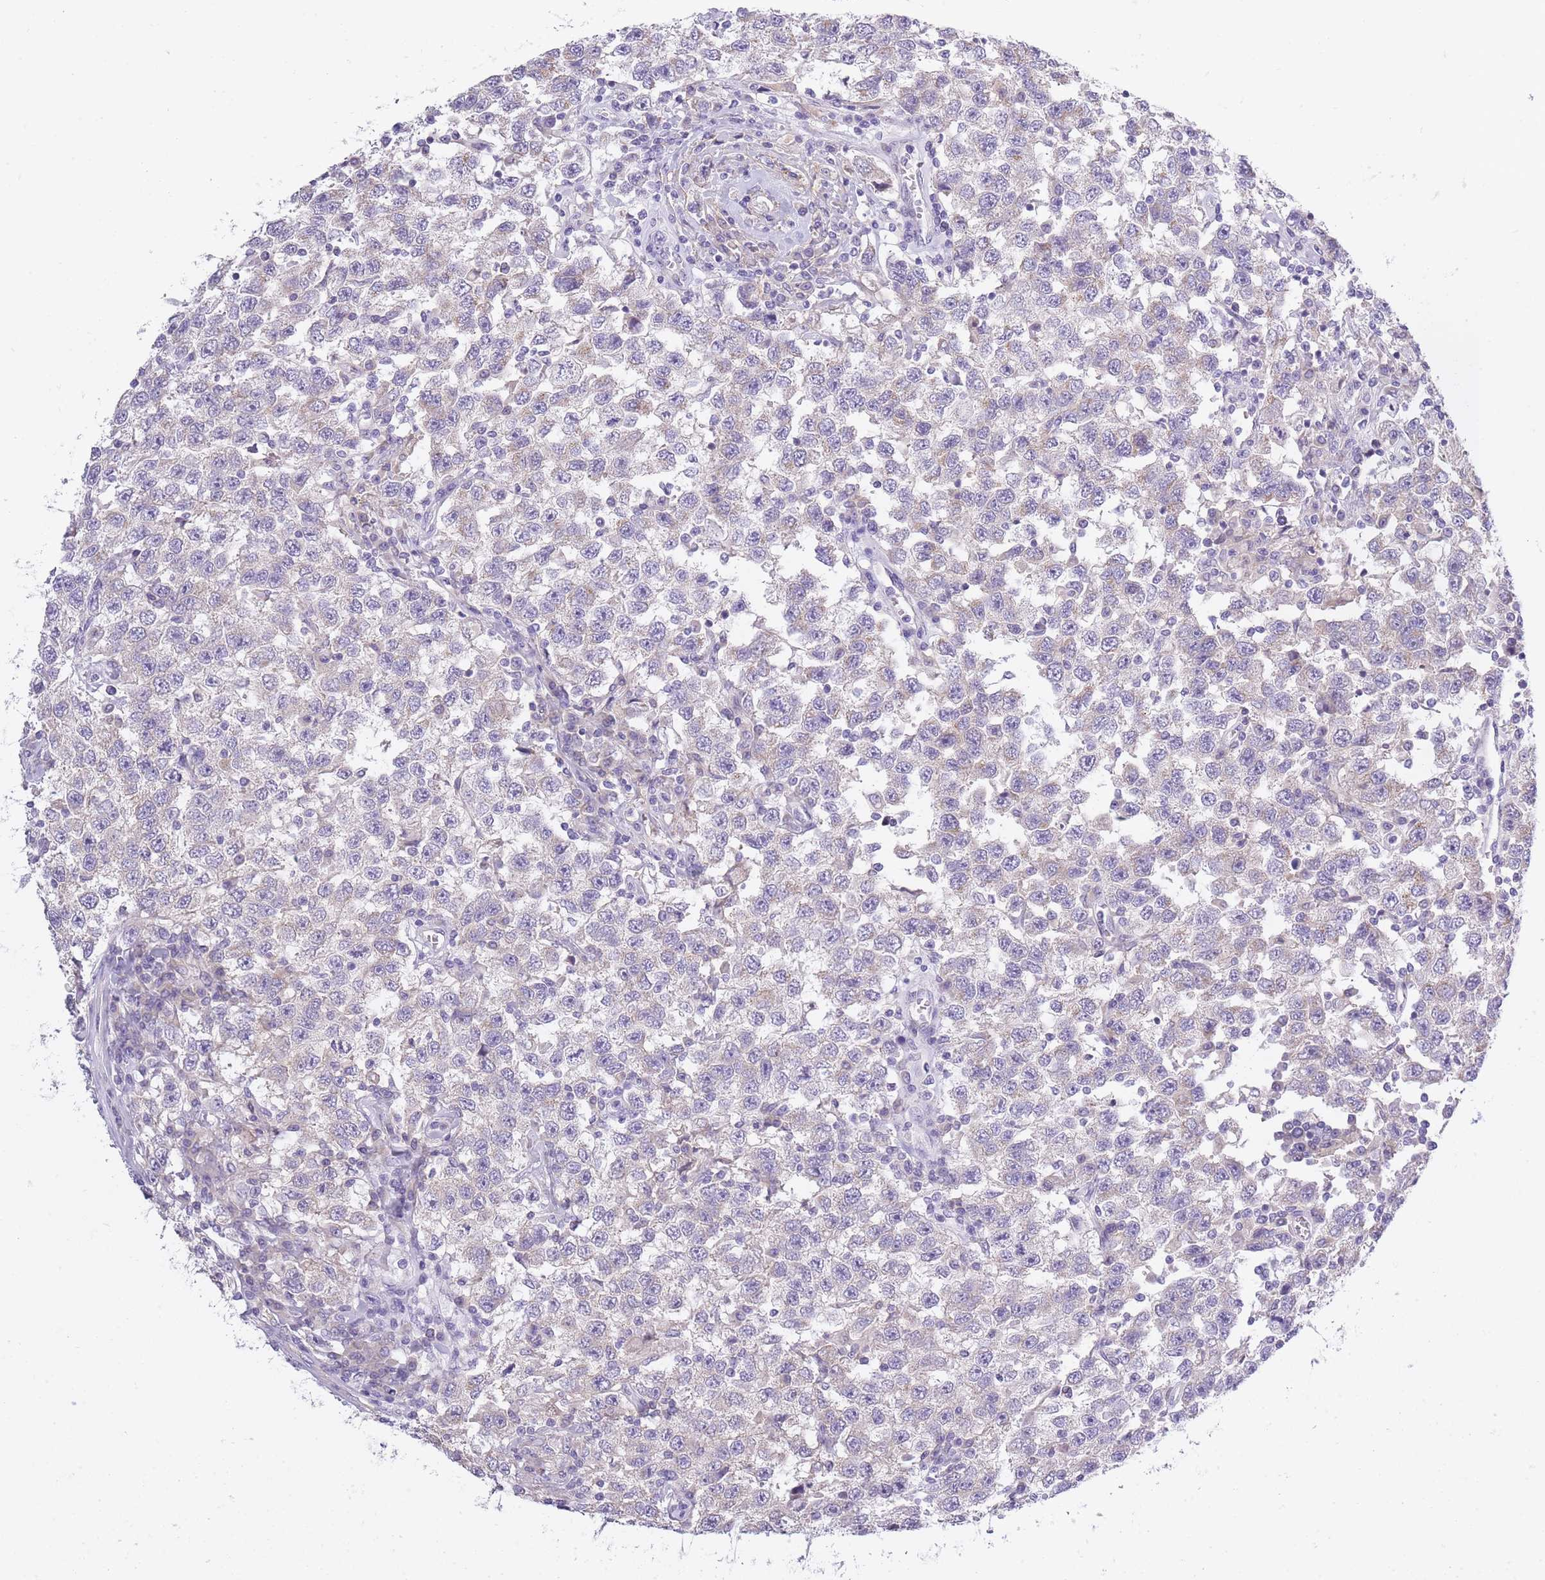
{"staining": {"intensity": "negative", "quantity": "none", "location": "none"}, "tissue": "testis cancer", "cell_type": "Tumor cells", "image_type": "cancer", "snomed": [{"axis": "morphology", "description": "Seminoma, NOS"}, {"axis": "topography", "description": "Testis"}], "caption": "This is an immunohistochemistry (IHC) photomicrograph of seminoma (testis). There is no positivity in tumor cells.", "gene": "AP3M2", "patient": {"sex": "male", "age": 41}}